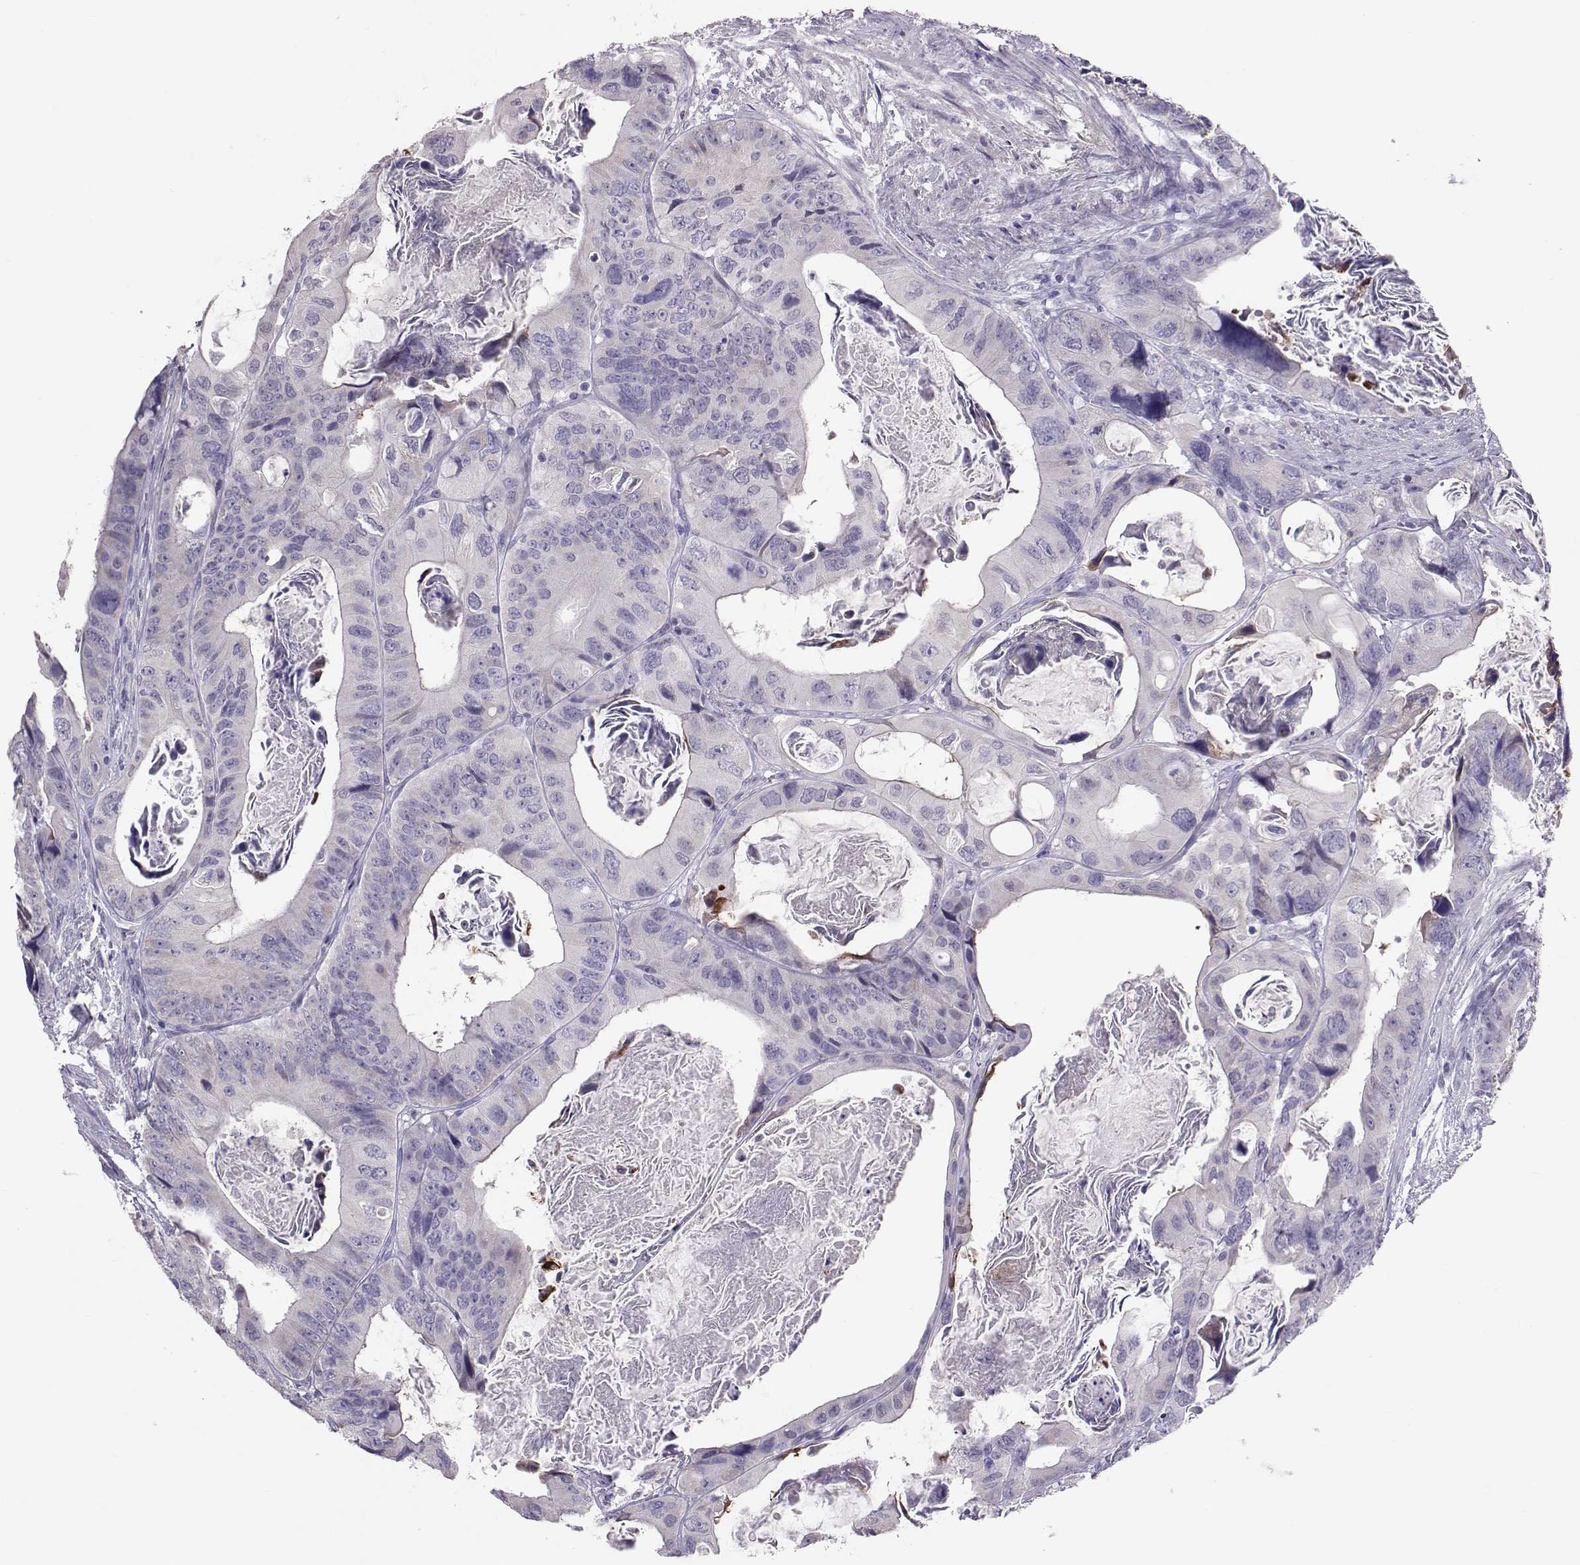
{"staining": {"intensity": "negative", "quantity": "none", "location": "none"}, "tissue": "colorectal cancer", "cell_type": "Tumor cells", "image_type": "cancer", "snomed": [{"axis": "morphology", "description": "Adenocarcinoma, NOS"}, {"axis": "topography", "description": "Rectum"}], "caption": "Histopathology image shows no significant protein staining in tumor cells of colorectal cancer.", "gene": "DNAAF1", "patient": {"sex": "male", "age": 64}}